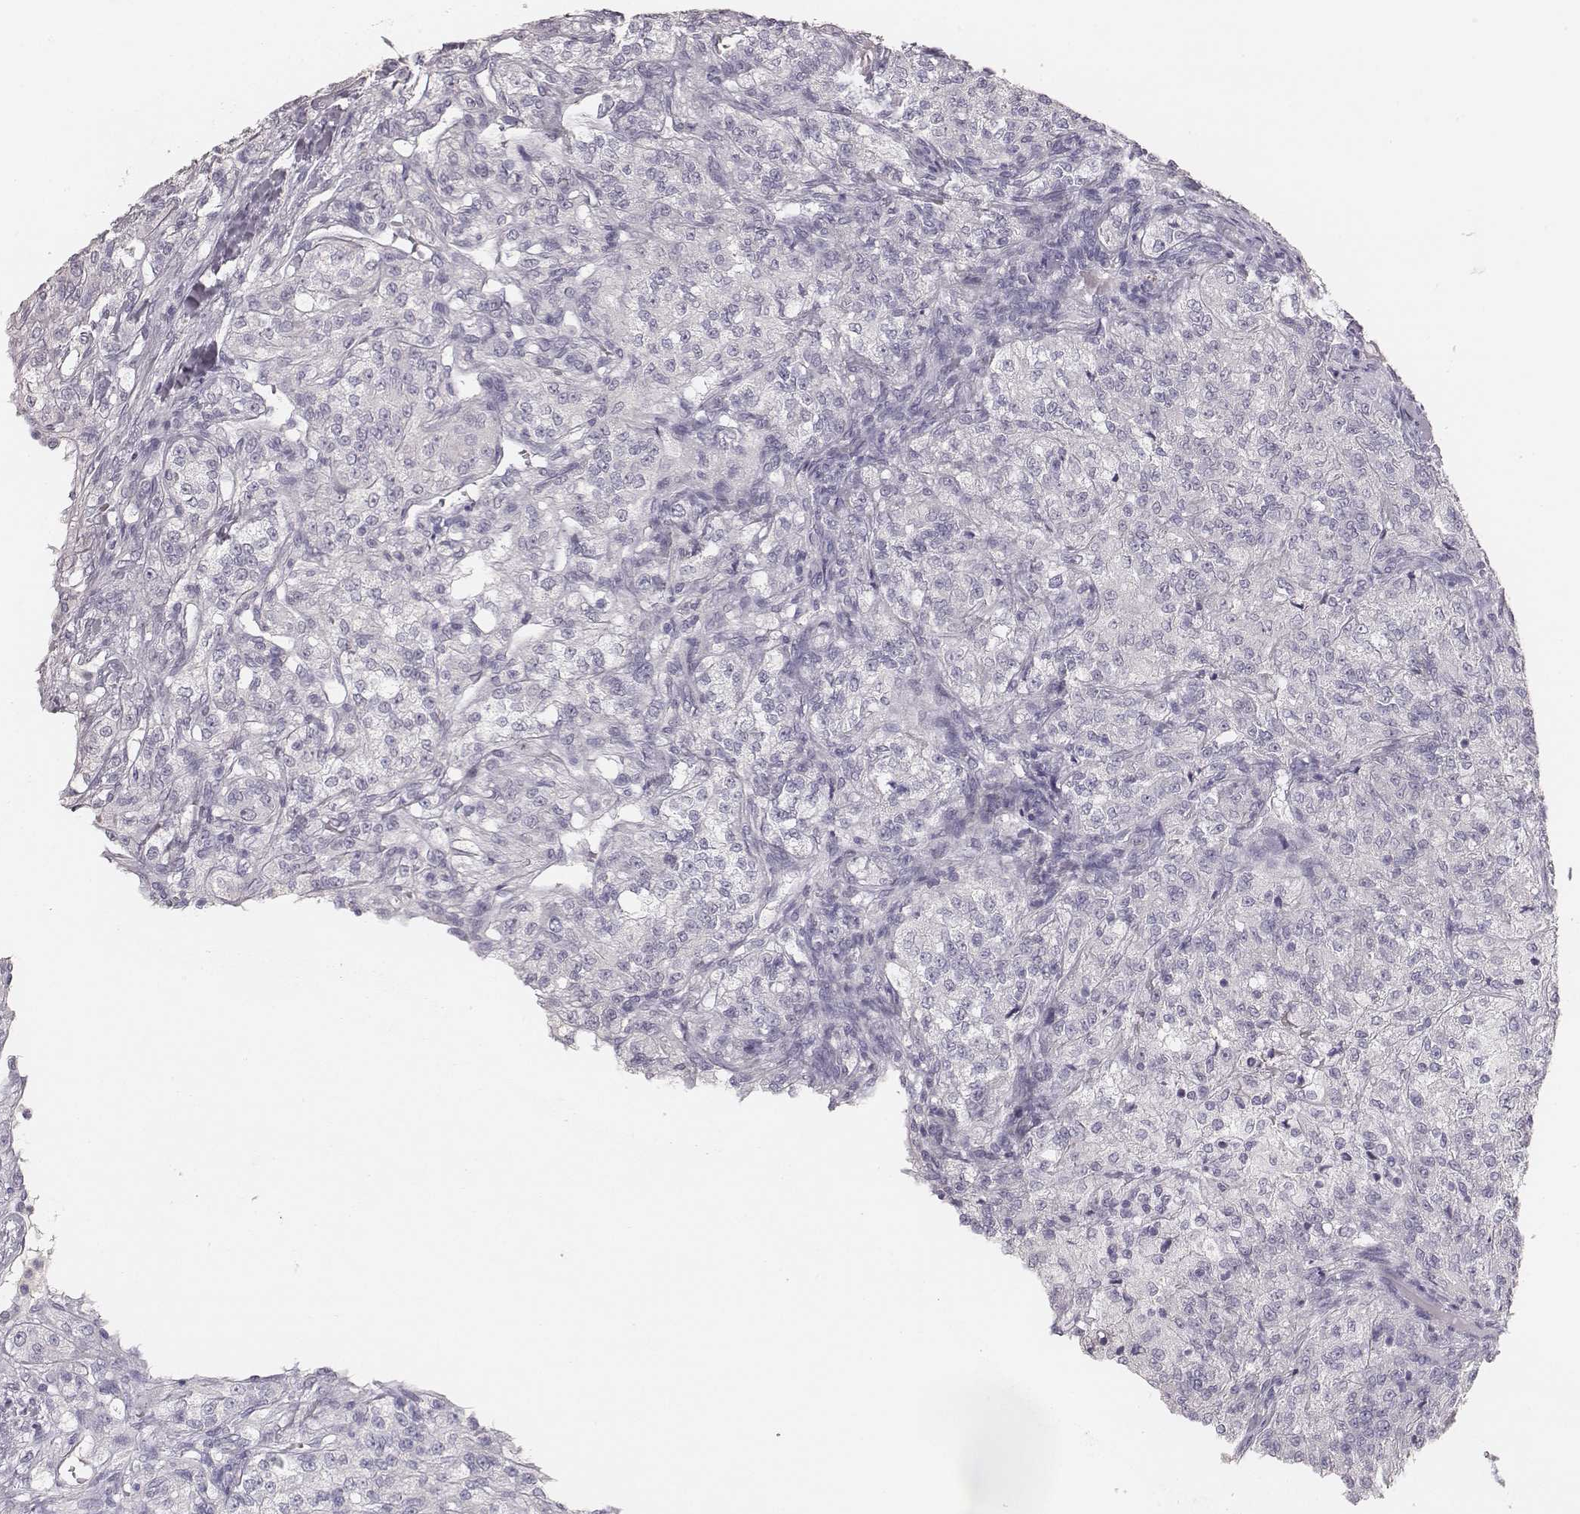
{"staining": {"intensity": "negative", "quantity": "none", "location": "none"}, "tissue": "renal cancer", "cell_type": "Tumor cells", "image_type": "cancer", "snomed": [{"axis": "morphology", "description": "Adenocarcinoma, NOS"}, {"axis": "topography", "description": "Kidney"}], "caption": "The micrograph shows no staining of tumor cells in renal adenocarcinoma.", "gene": "MYH6", "patient": {"sex": "female", "age": 63}}